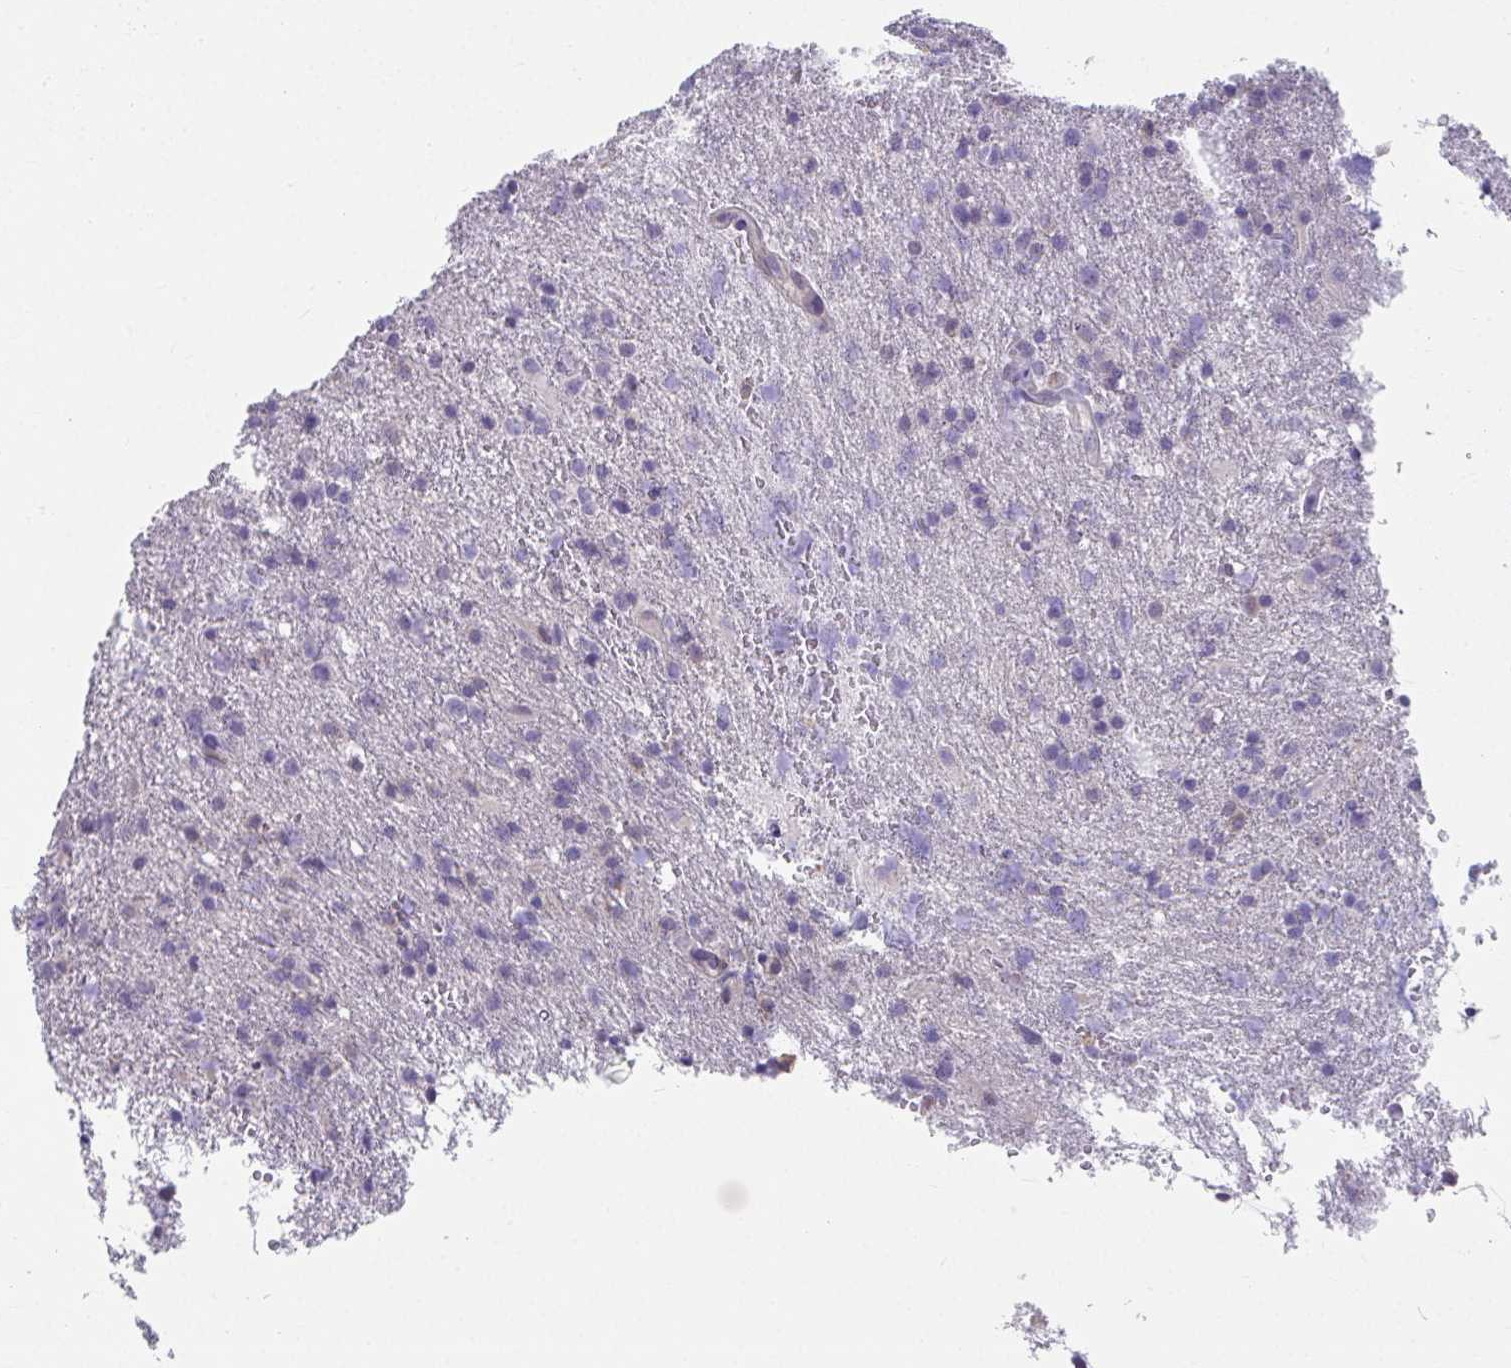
{"staining": {"intensity": "negative", "quantity": "none", "location": "none"}, "tissue": "glioma", "cell_type": "Tumor cells", "image_type": "cancer", "snomed": [{"axis": "morphology", "description": "Glioma, malignant, High grade"}, {"axis": "topography", "description": "Brain"}], "caption": "Immunohistochemical staining of human malignant glioma (high-grade) exhibits no significant staining in tumor cells.", "gene": "CXCR1", "patient": {"sex": "male", "age": 68}}